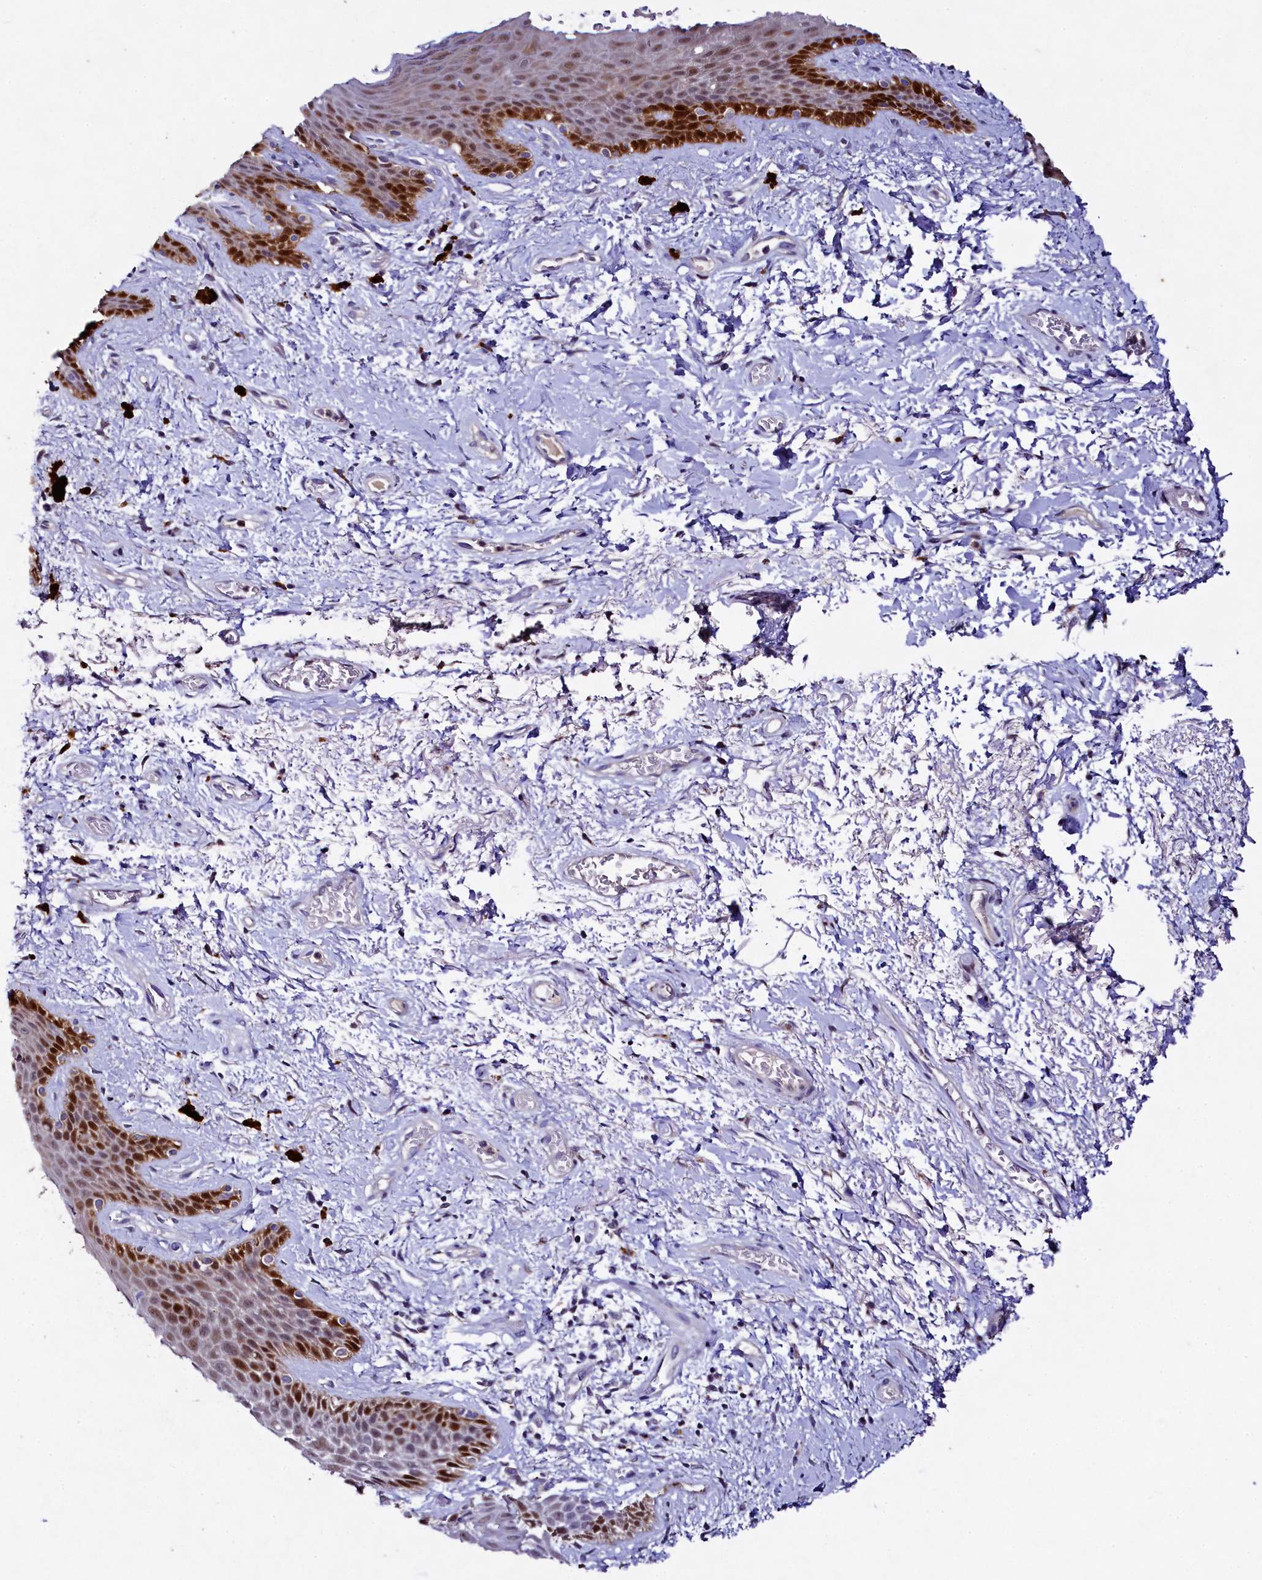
{"staining": {"intensity": "strong", "quantity": "<25%", "location": "cytoplasmic/membranous,nuclear"}, "tissue": "skin", "cell_type": "Epidermal cells", "image_type": "normal", "snomed": [{"axis": "morphology", "description": "Normal tissue, NOS"}, {"axis": "topography", "description": "Anal"}], "caption": "Skin stained for a protein displays strong cytoplasmic/membranous,nuclear positivity in epidermal cells. The staining was performed using DAB (3,3'-diaminobenzidine) to visualize the protein expression in brown, while the nuclei were stained in blue with hematoxylin (Magnification: 20x).", "gene": "TGDS", "patient": {"sex": "female", "age": 46}}